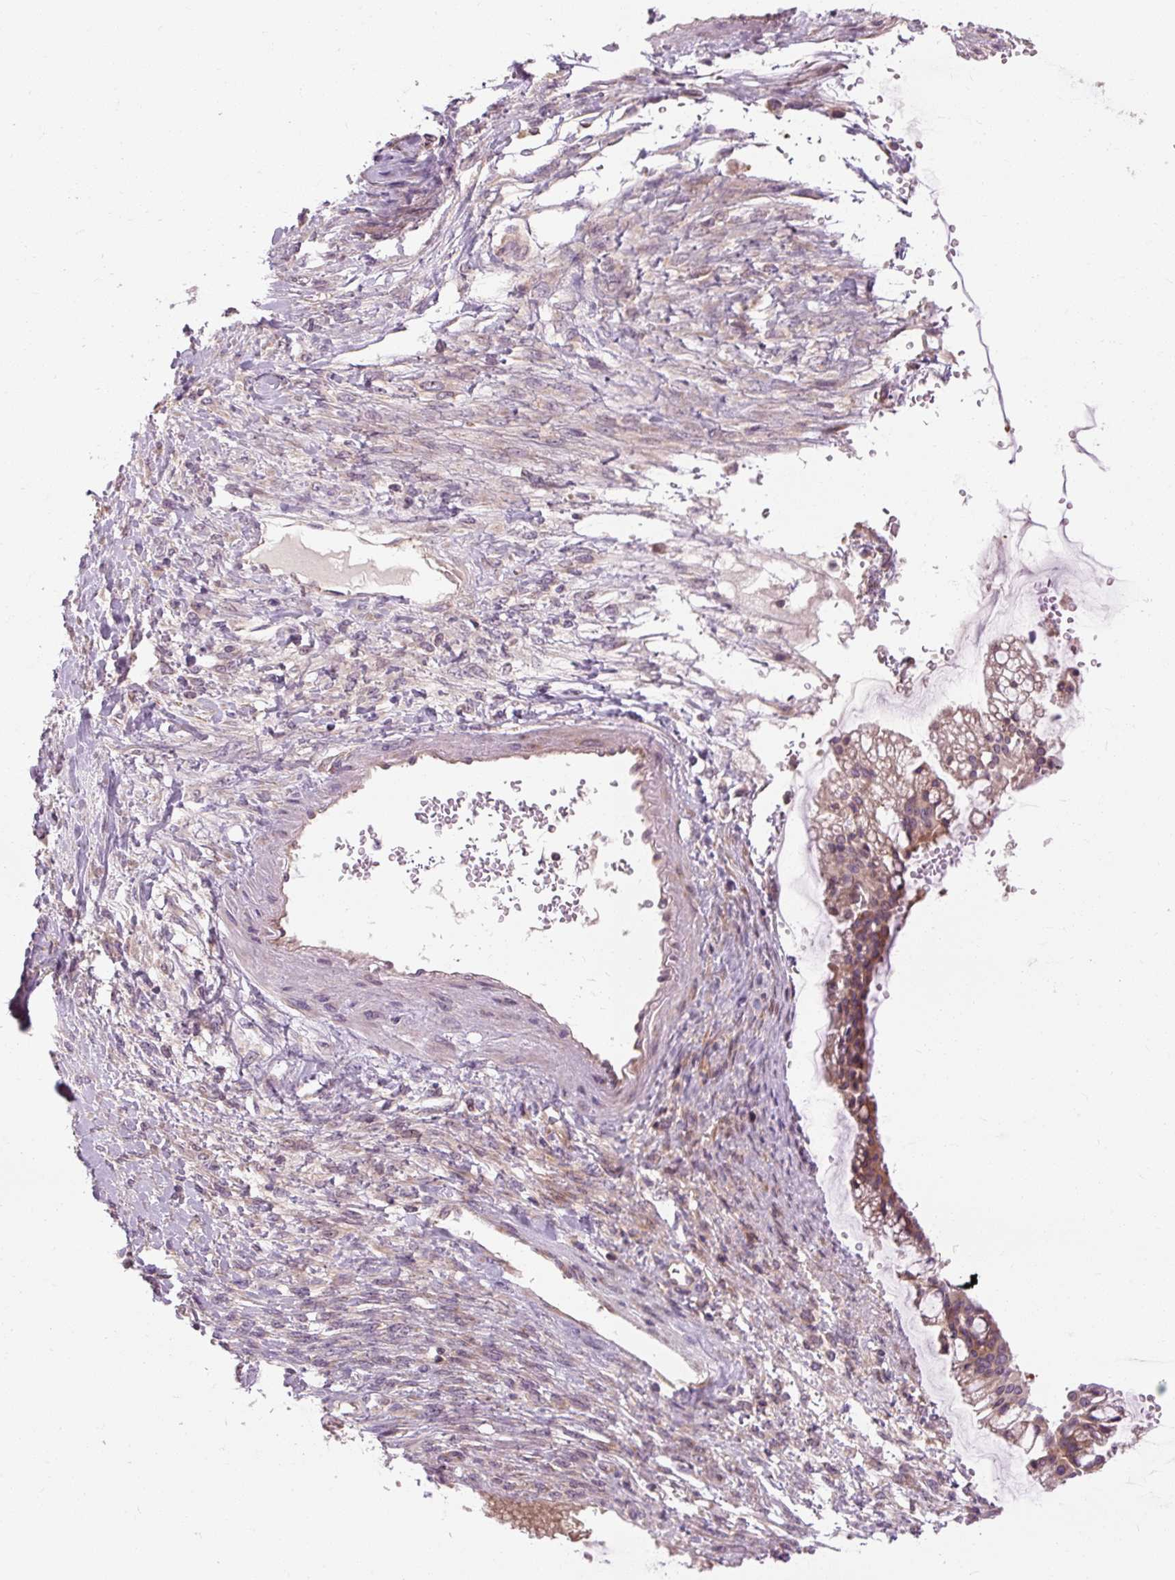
{"staining": {"intensity": "moderate", "quantity": ">75%", "location": "cytoplasmic/membranous"}, "tissue": "ovarian cancer", "cell_type": "Tumor cells", "image_type": "cancer", "snomed": [{"axis": "morphology", "description": "Cystadenocarcinoma, mucinous, NOS"}, {"axis": "topography", "description": "Ovary"}], "caption": "High-magnification brightfield microscopy of ovarian cancer (mucinous cystadenocarcinoma) stained with DAB (brown) and counterstained with hematoxylin (blue). tumor cells exhibit moderate cytoplasmic/membranous expression is identified in about>75% of cells.", "gene": "PRSS48", "patient": {"sex": "female", "age": 73}}